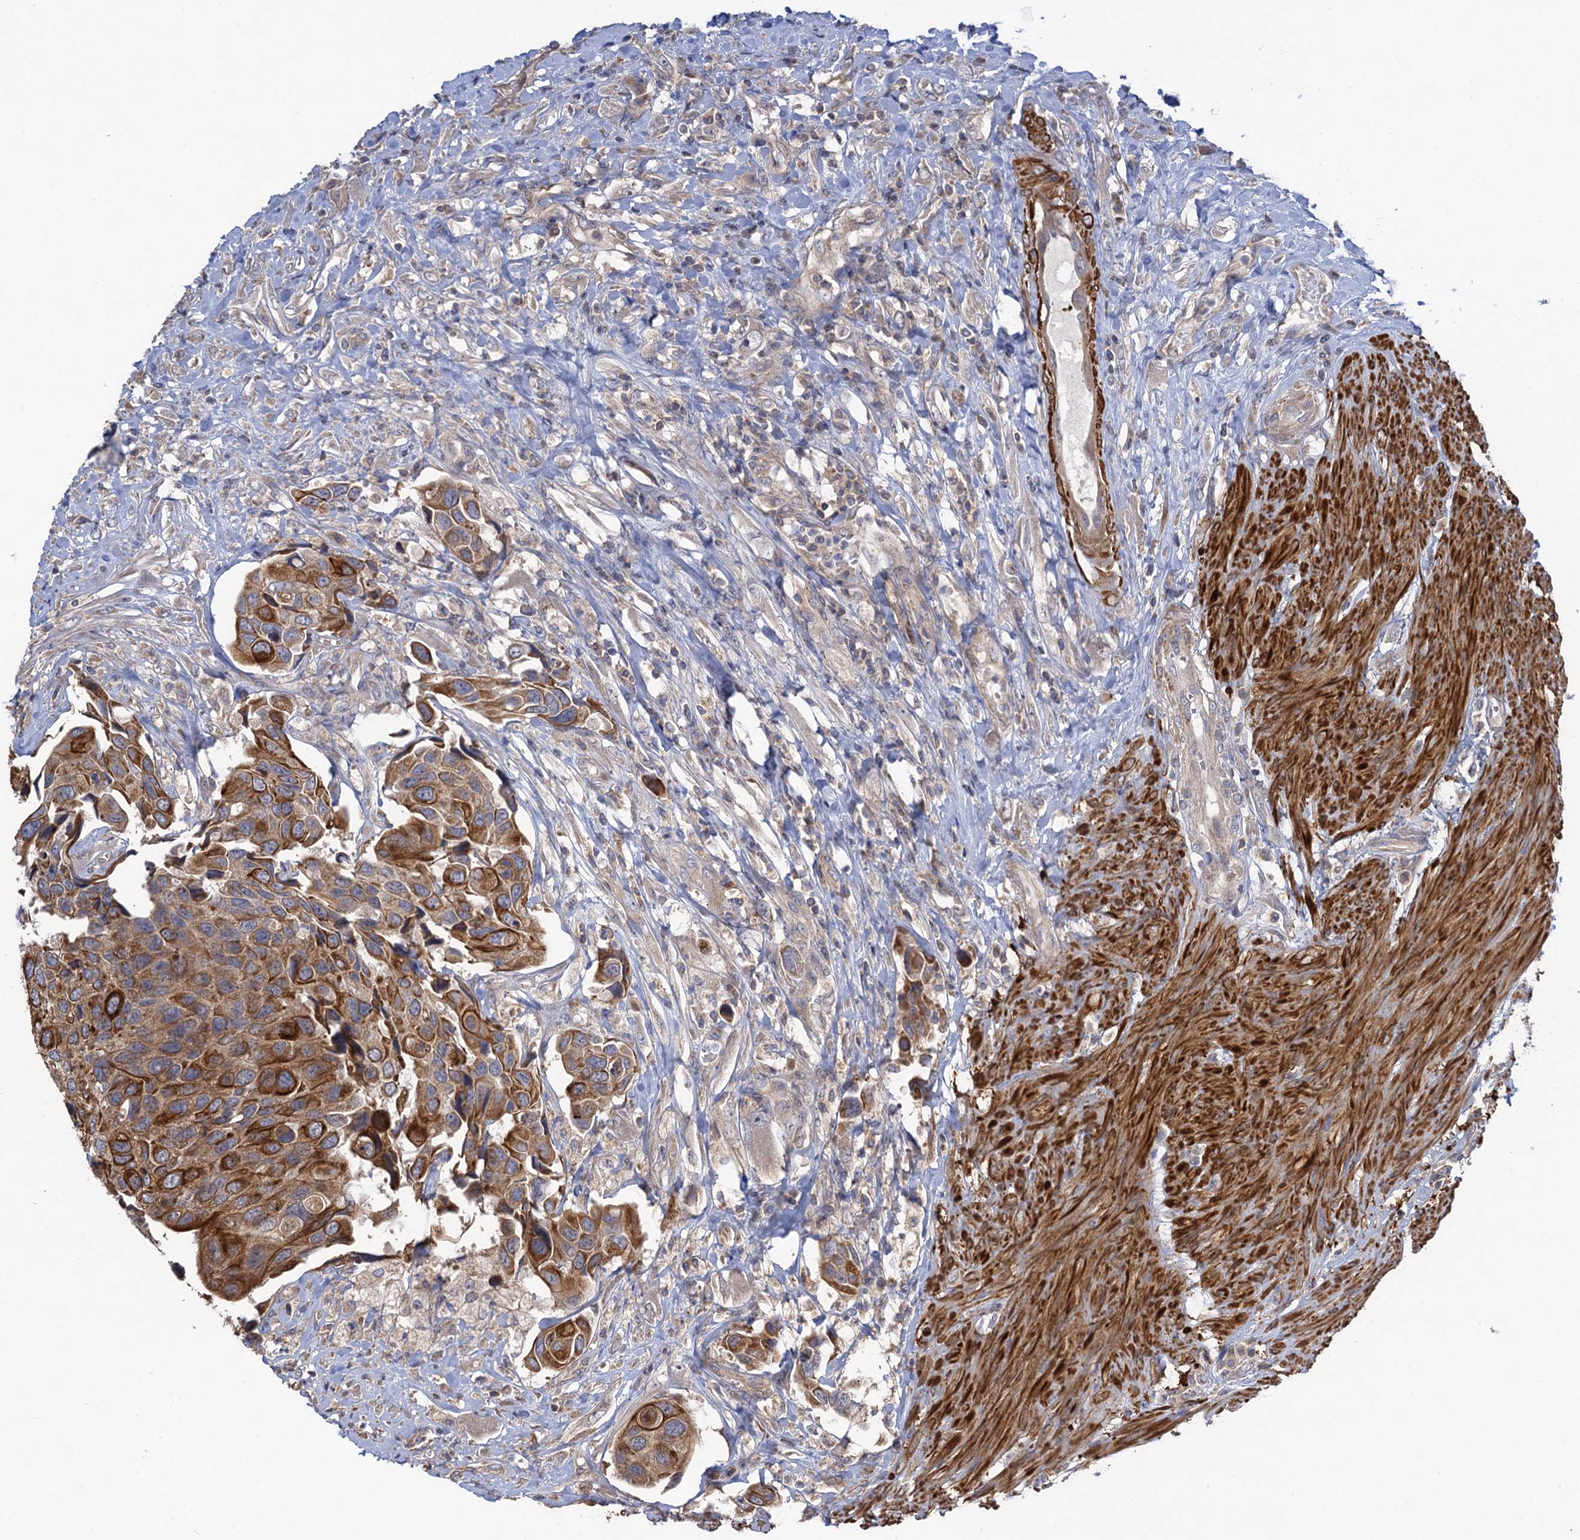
{"staining": {"intensity": "strong", "quantity": ">75%", "location": "cytoplasmic/membranous"}, "tissue": "urothelial cancer", "cell_type": "Tumor cells", "image_type": "cancer", "snomed": [{"axis": "morphology", "description": "Urothelial carcinoma, High grade"}, {"axis": "topography", "description": "Urinary bladder"}], "caption": "IHC of human urothelial cancer reveals high levels of strong cytoplasmic/membranous positivity in about >75% of tumor cells. (brown staining indicates protein expression, while blue staining denotes nuclei).", "gene": "WDR88", "patient": {"sex": "male", "age": 74}}